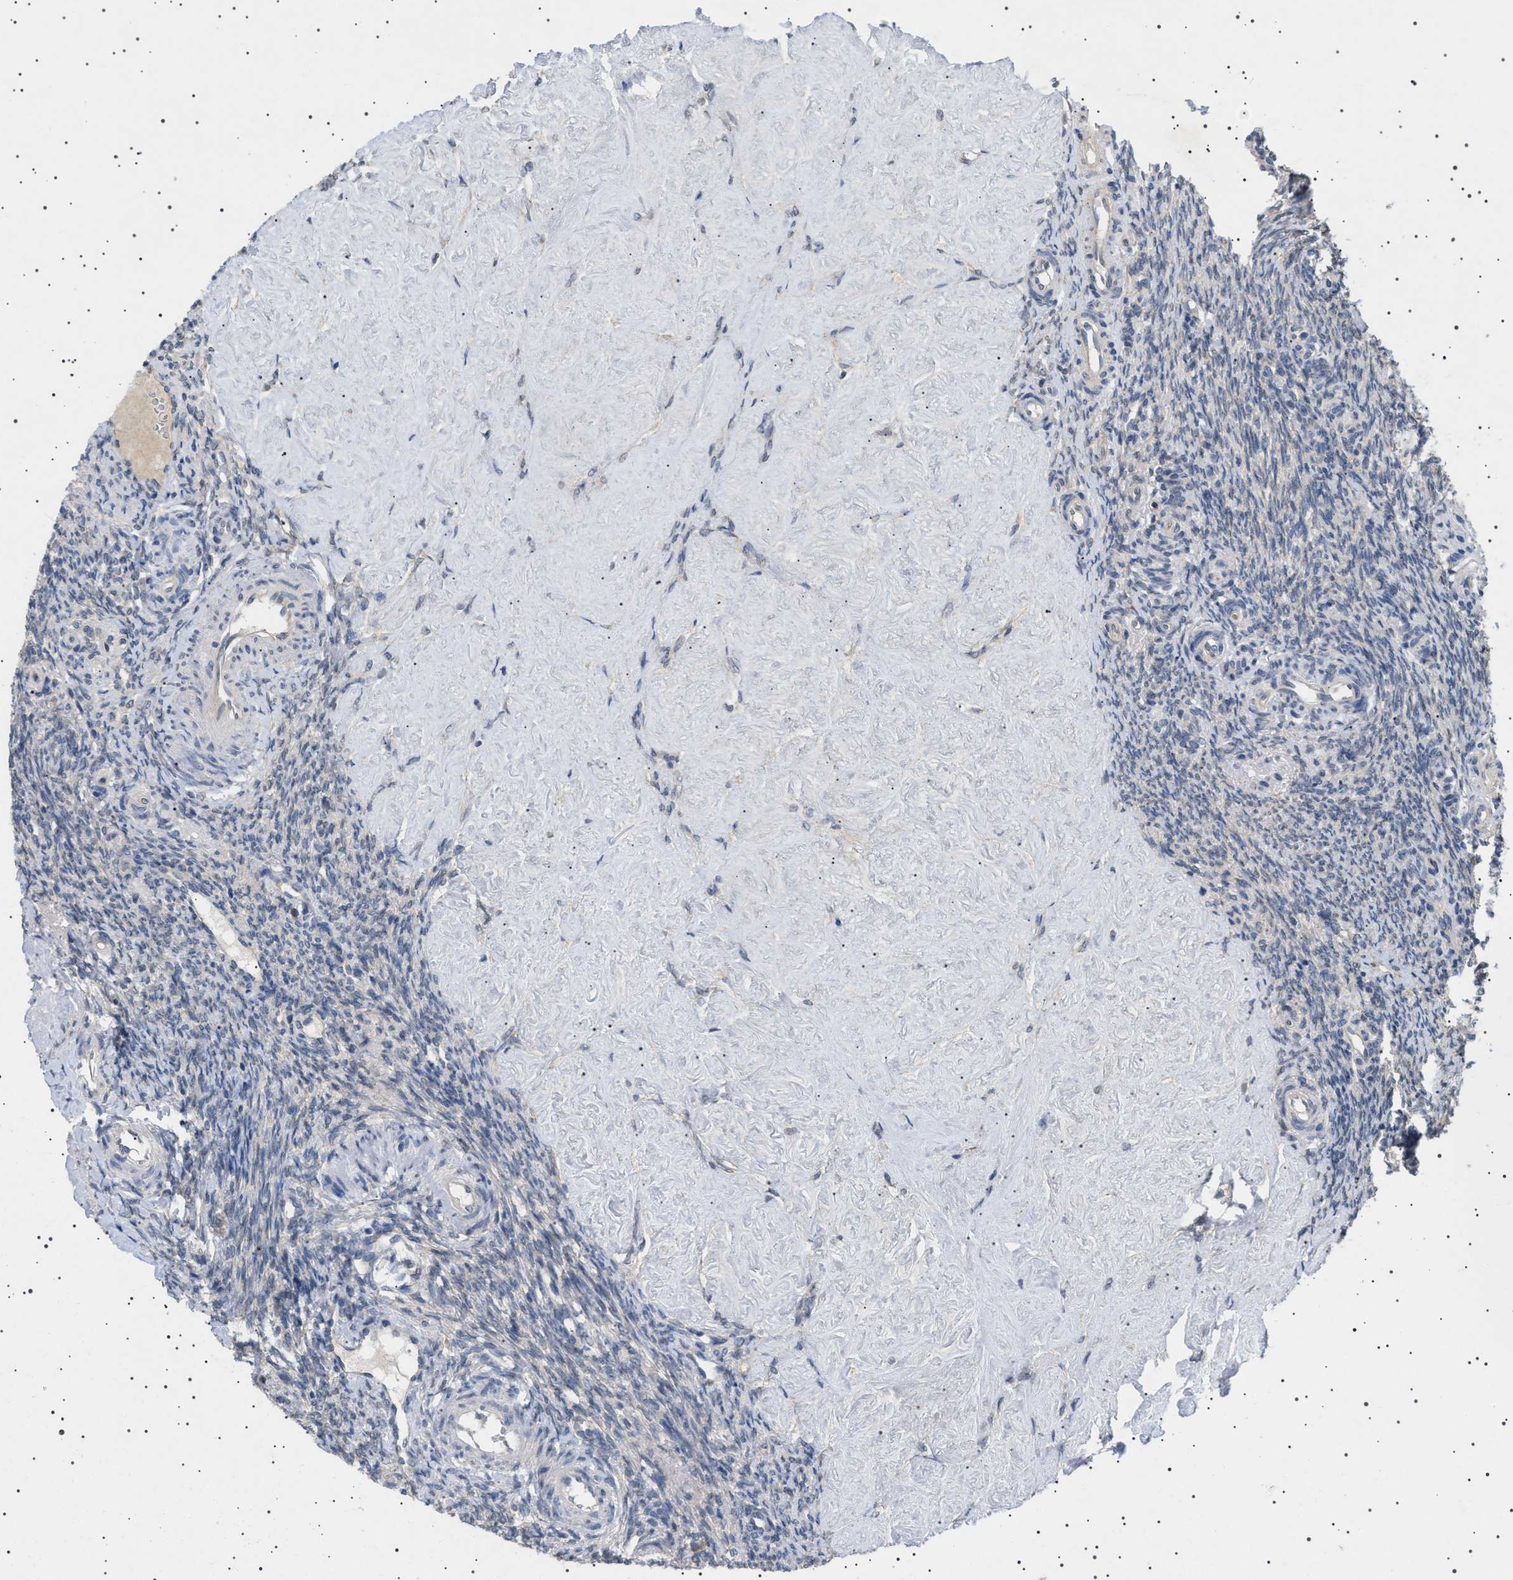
{"staining": {"intensity": "negative", "quantity": "none", "location": "none"}, "tissue": "ovary", "cell_type": "Follicle cells", "image_type": "normal", "snomed": [{"axis": "morphology", "description": "Normal tissue, NOS"}, {"axis": "topography", "description": "Ovary"}], "caption": "Unremarkable ovary was stained to show a protein in brown. There is no significant expression in follicle cells.", "gene": "NUP93", "patient": {"sex": "female", "age": 41}}